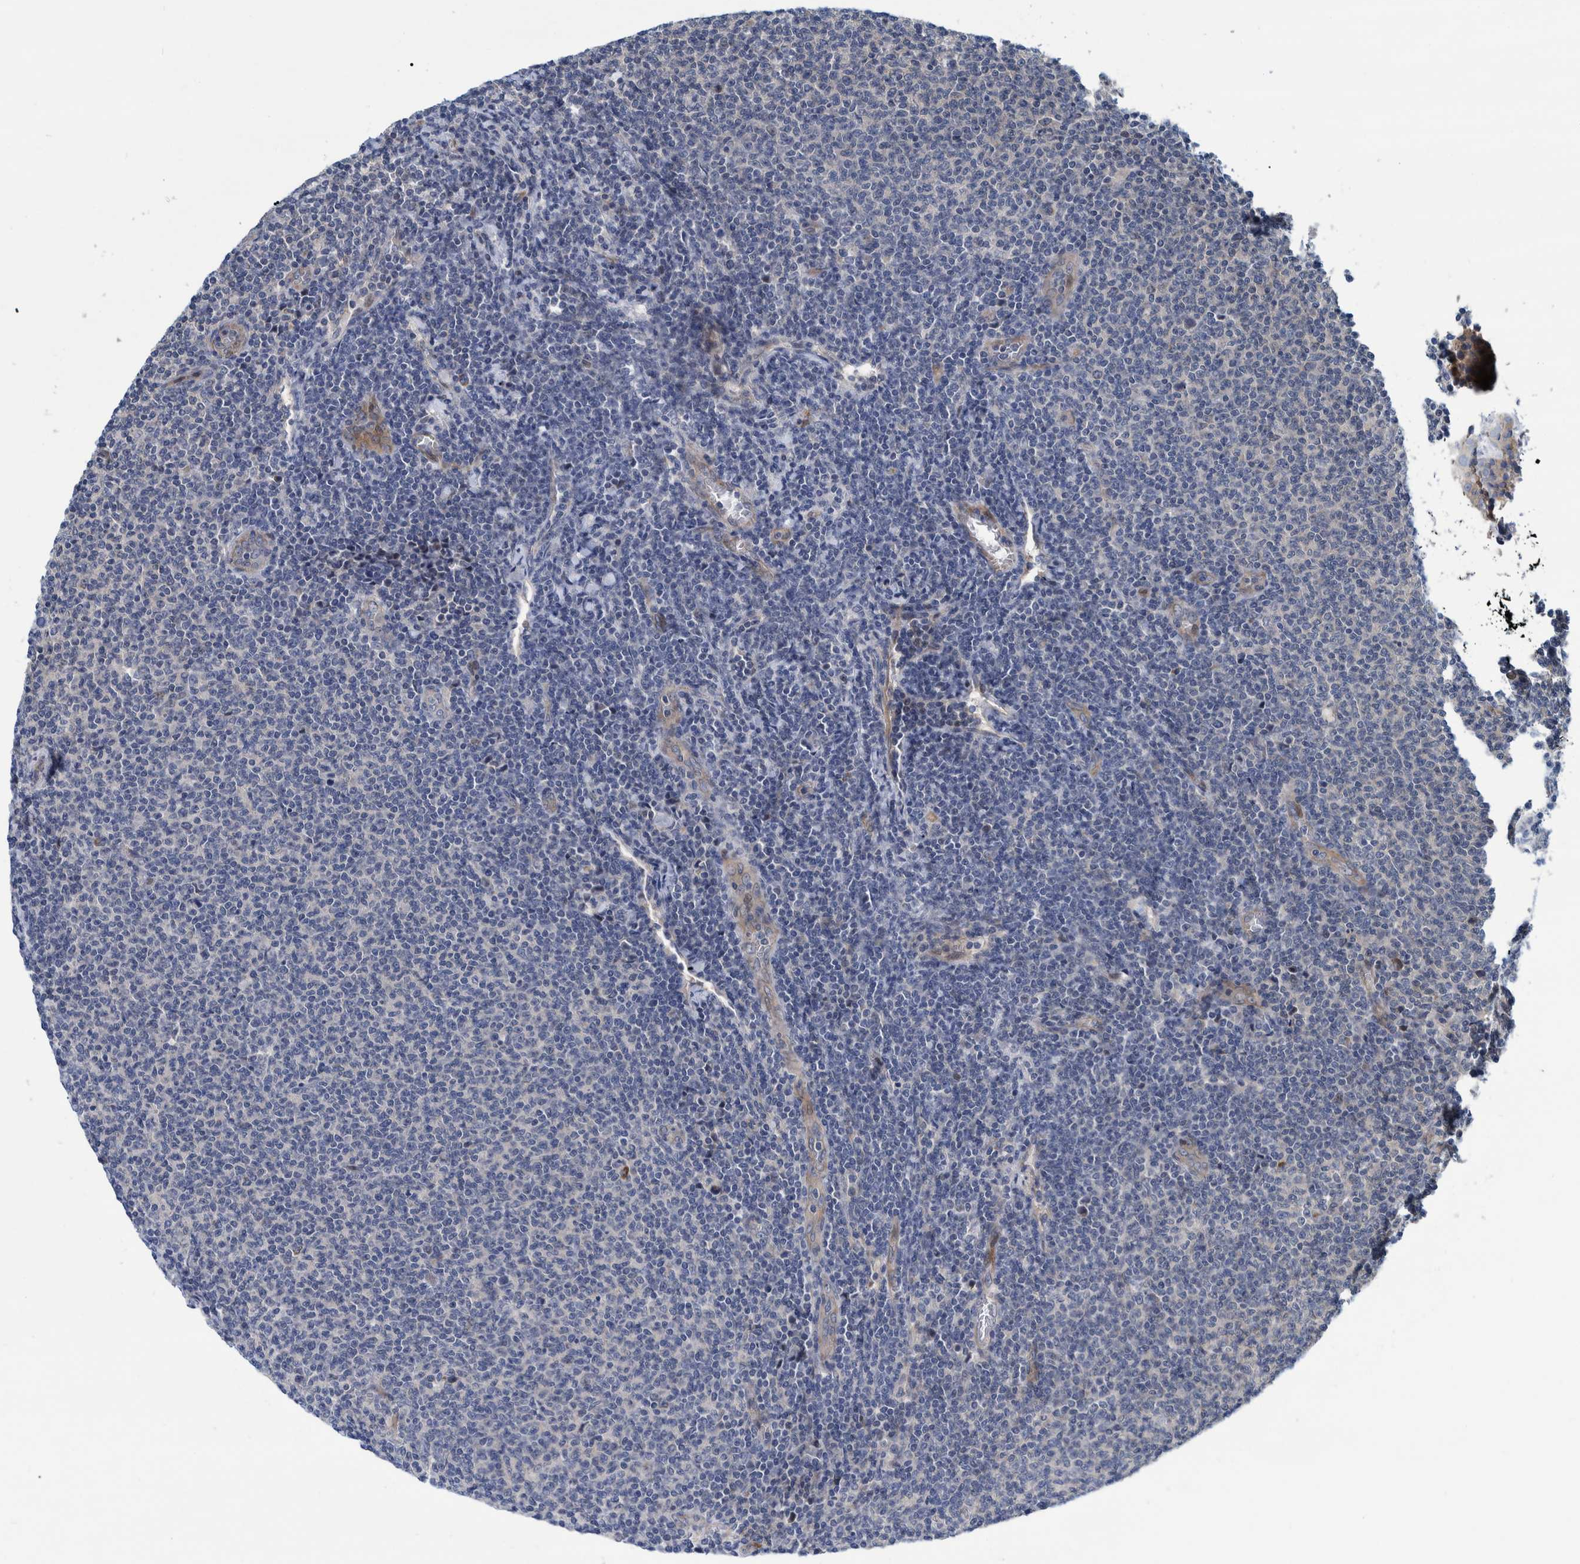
{"staining": {"intensity": "negative", "quantity": "none", "location": "none"}, "tissue": "lymphoma", "cell_type": "Tumor cells", "image_type": "cancer", "snomed": [{"axis": "morphology", "description": "Malignant lymphoma, non-Hodgkin's type, Low grade"}, {"axis": "topography", "description": "Lymph node"}], "caption": "DAB (3,3'-diaminobenzidine) immunohistochemical staining of human lymphoma shows no significant positivity in tumor cells.", "gene": "GRPEL2", "patient": {"sex": "male", "age": 66}}